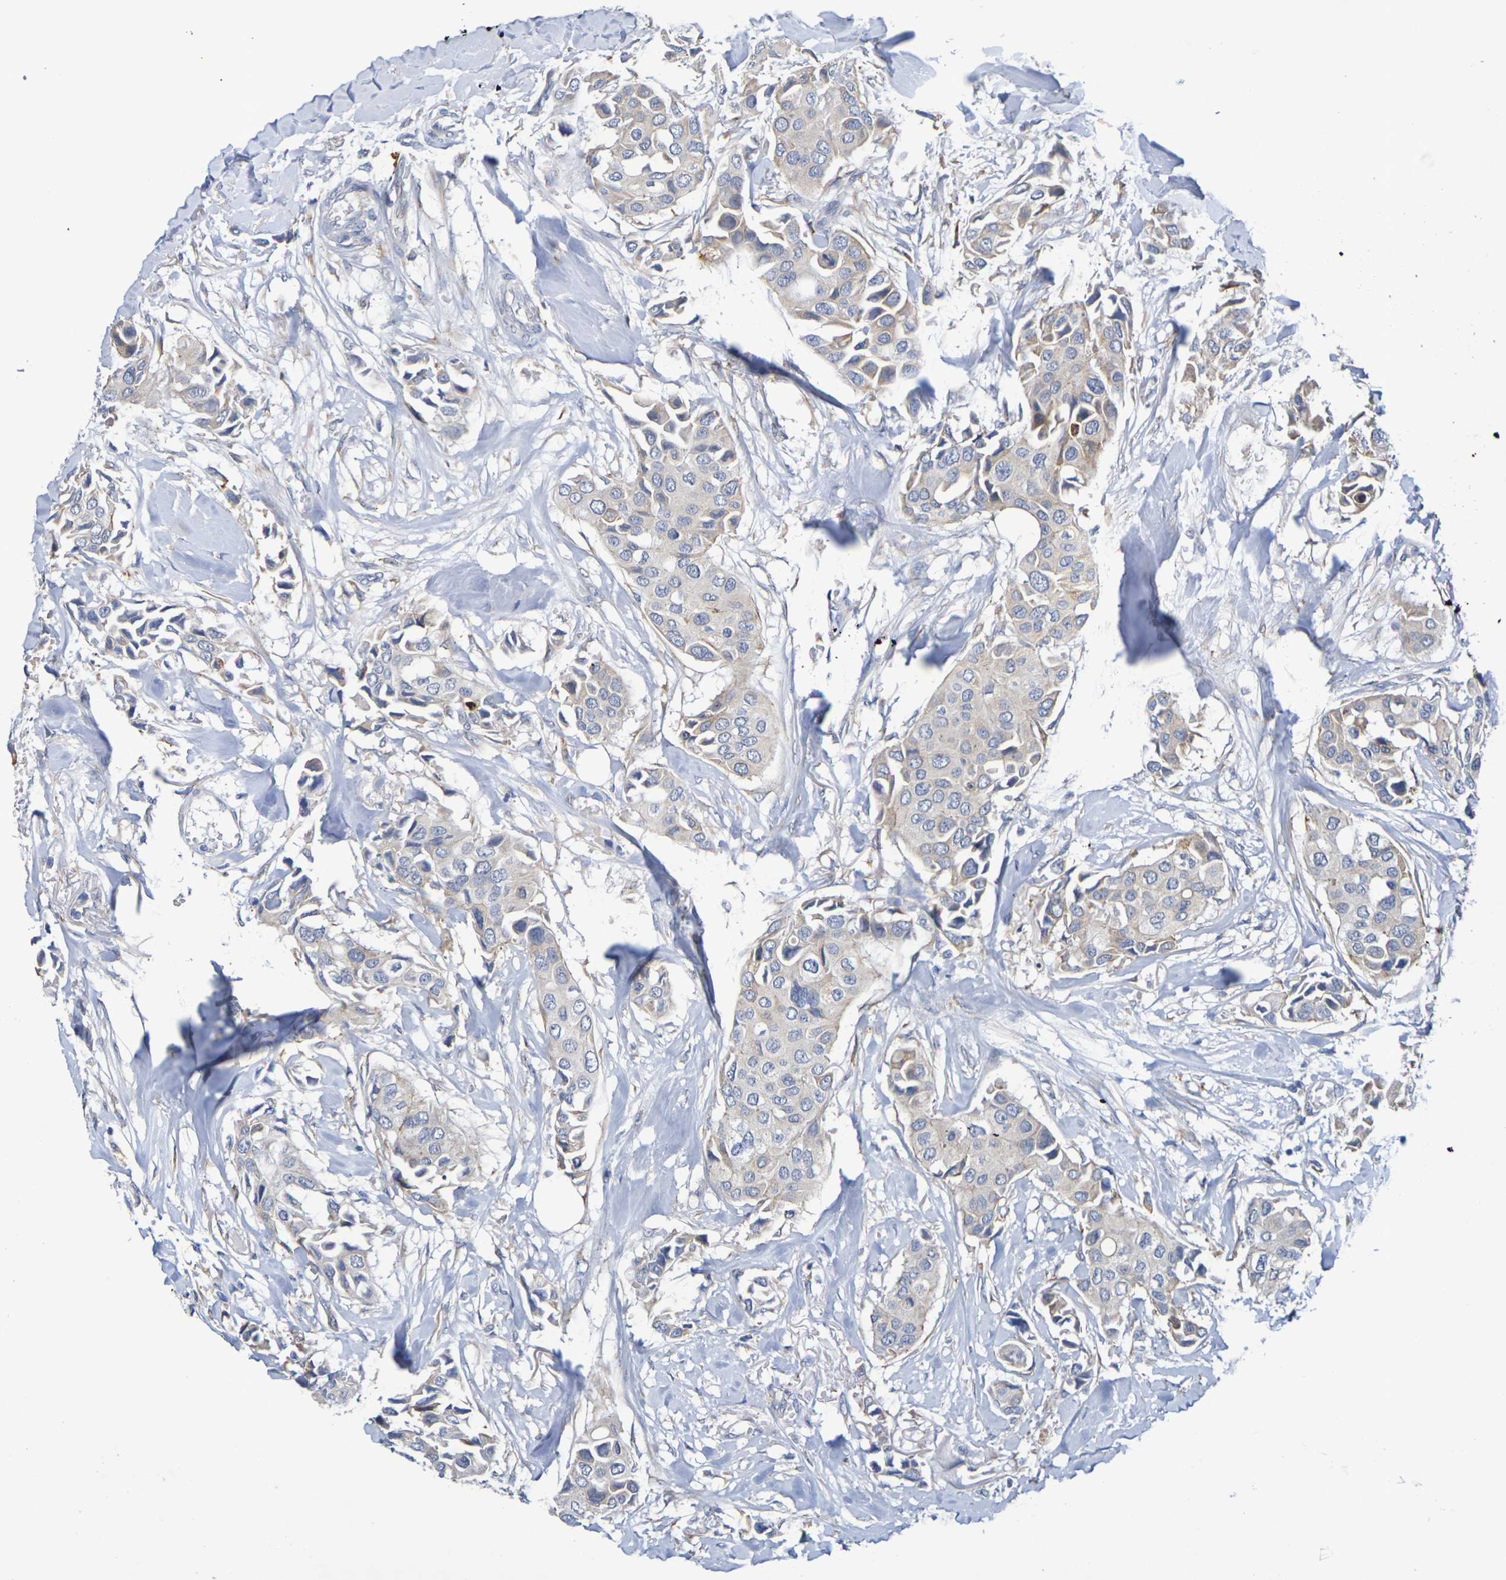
{"staining": {"intensity": "weak", "quantity": "25%-75%", "location": "cytoplasmic/membranous"}, "tissue": "breast cancer", "cell_type": "Tumor cells", "image_type": "cancer", "snomed": [{"axis": "morphology", "description": "Duct carcinoma"}, {"axis": "topography", "description": "Breast"}], "caption": "Weak cytoplasmic/membranous protein positivity is identified in approximately 25%-75% of tumor cells in breast intraductal carcinoma.", "gene": "SDC4", "patient": {"sex": "female", "age": 80}}